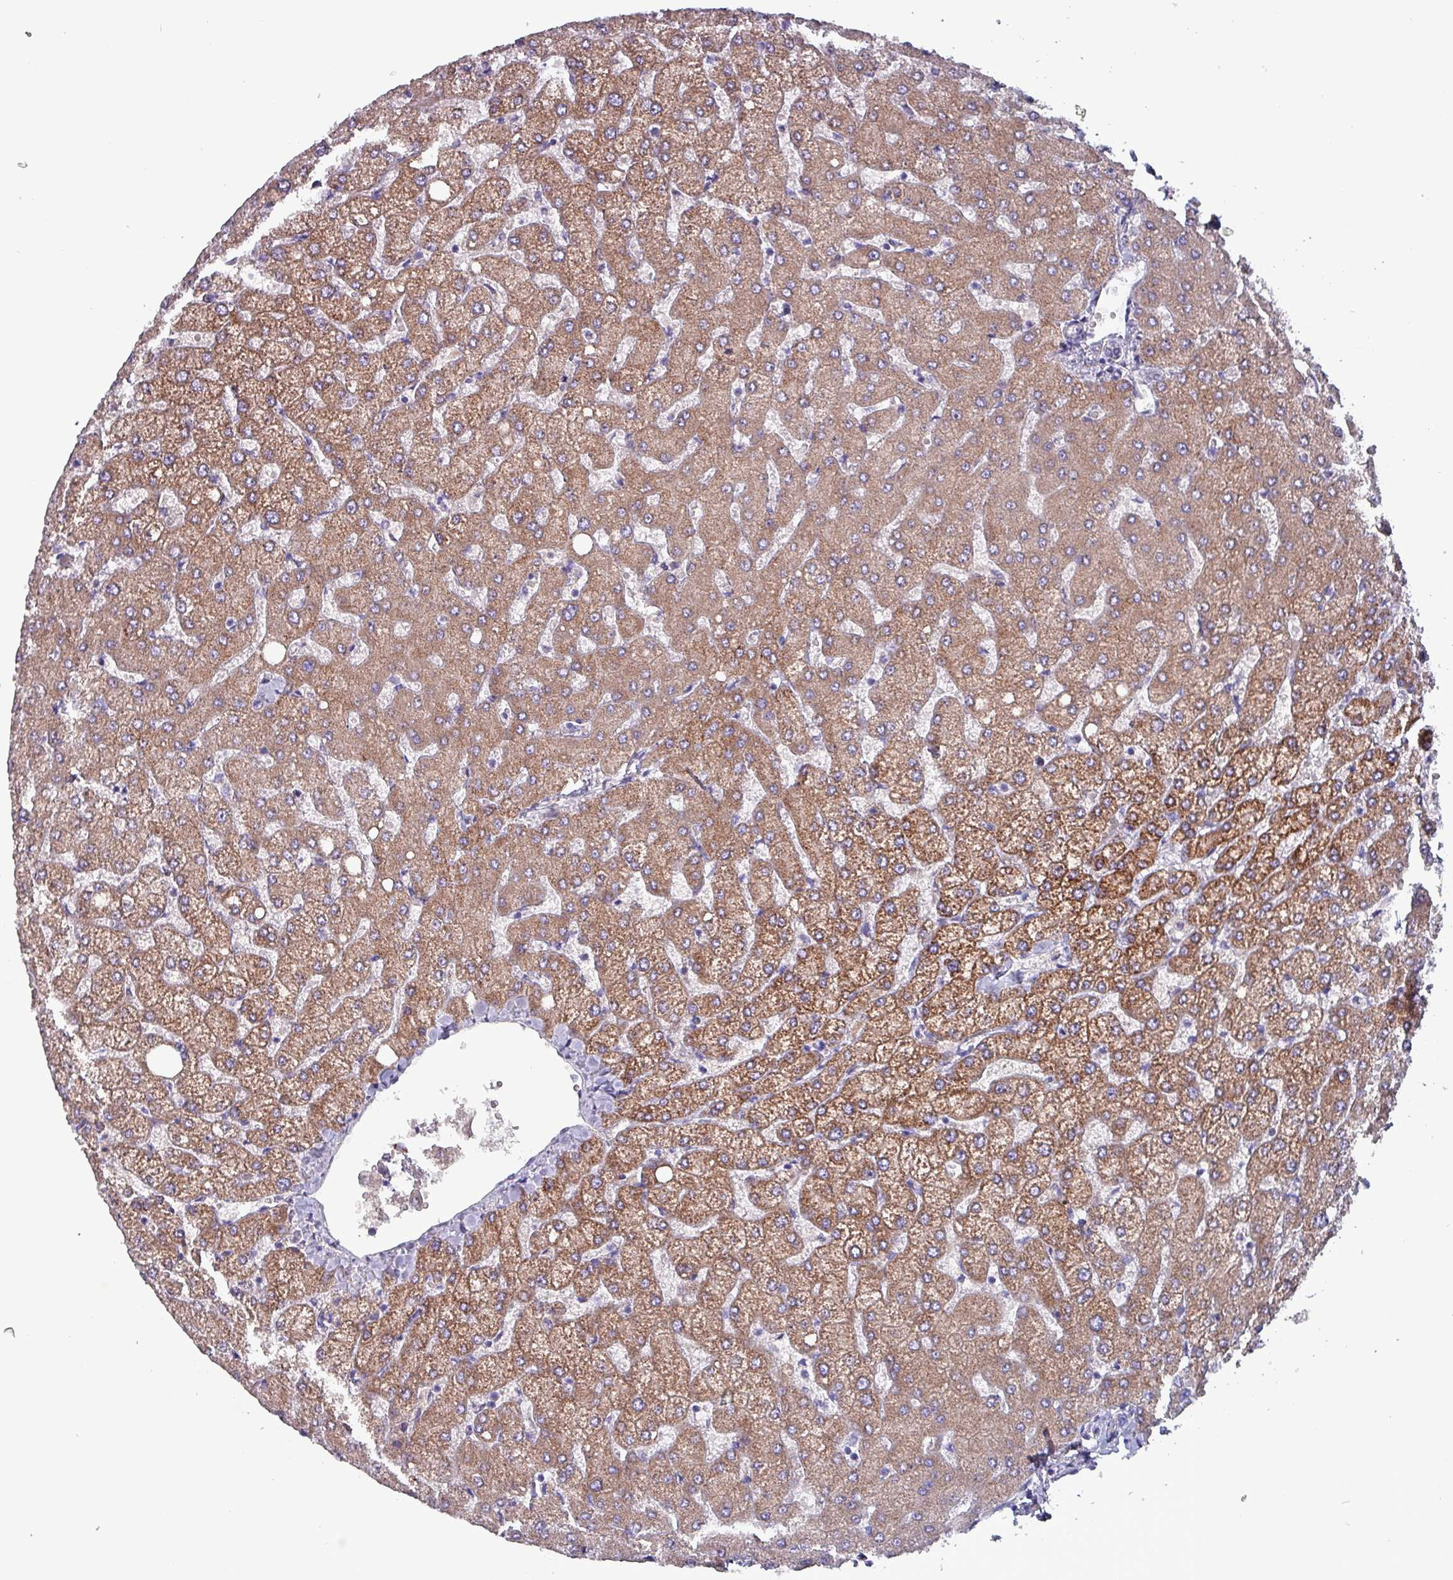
{"staining": {"intensity": "negative", "quantity": "none", "location": "none"}, "tissue": "liver", "cell_type": "Cholangiocytes", "image_type": "normal", "snomed": [{"axis": "morphology", "description": "Normal tissue, NOS"}, {"axis": "topography", "description": "Liver"}], "caption": "An immunohistochemistry image of unremarkable liver is shown. There is no staining in cholangiocytes of liver.", "gene": "HSD3B7", "patient": {"sex": "female", "age": 54}}